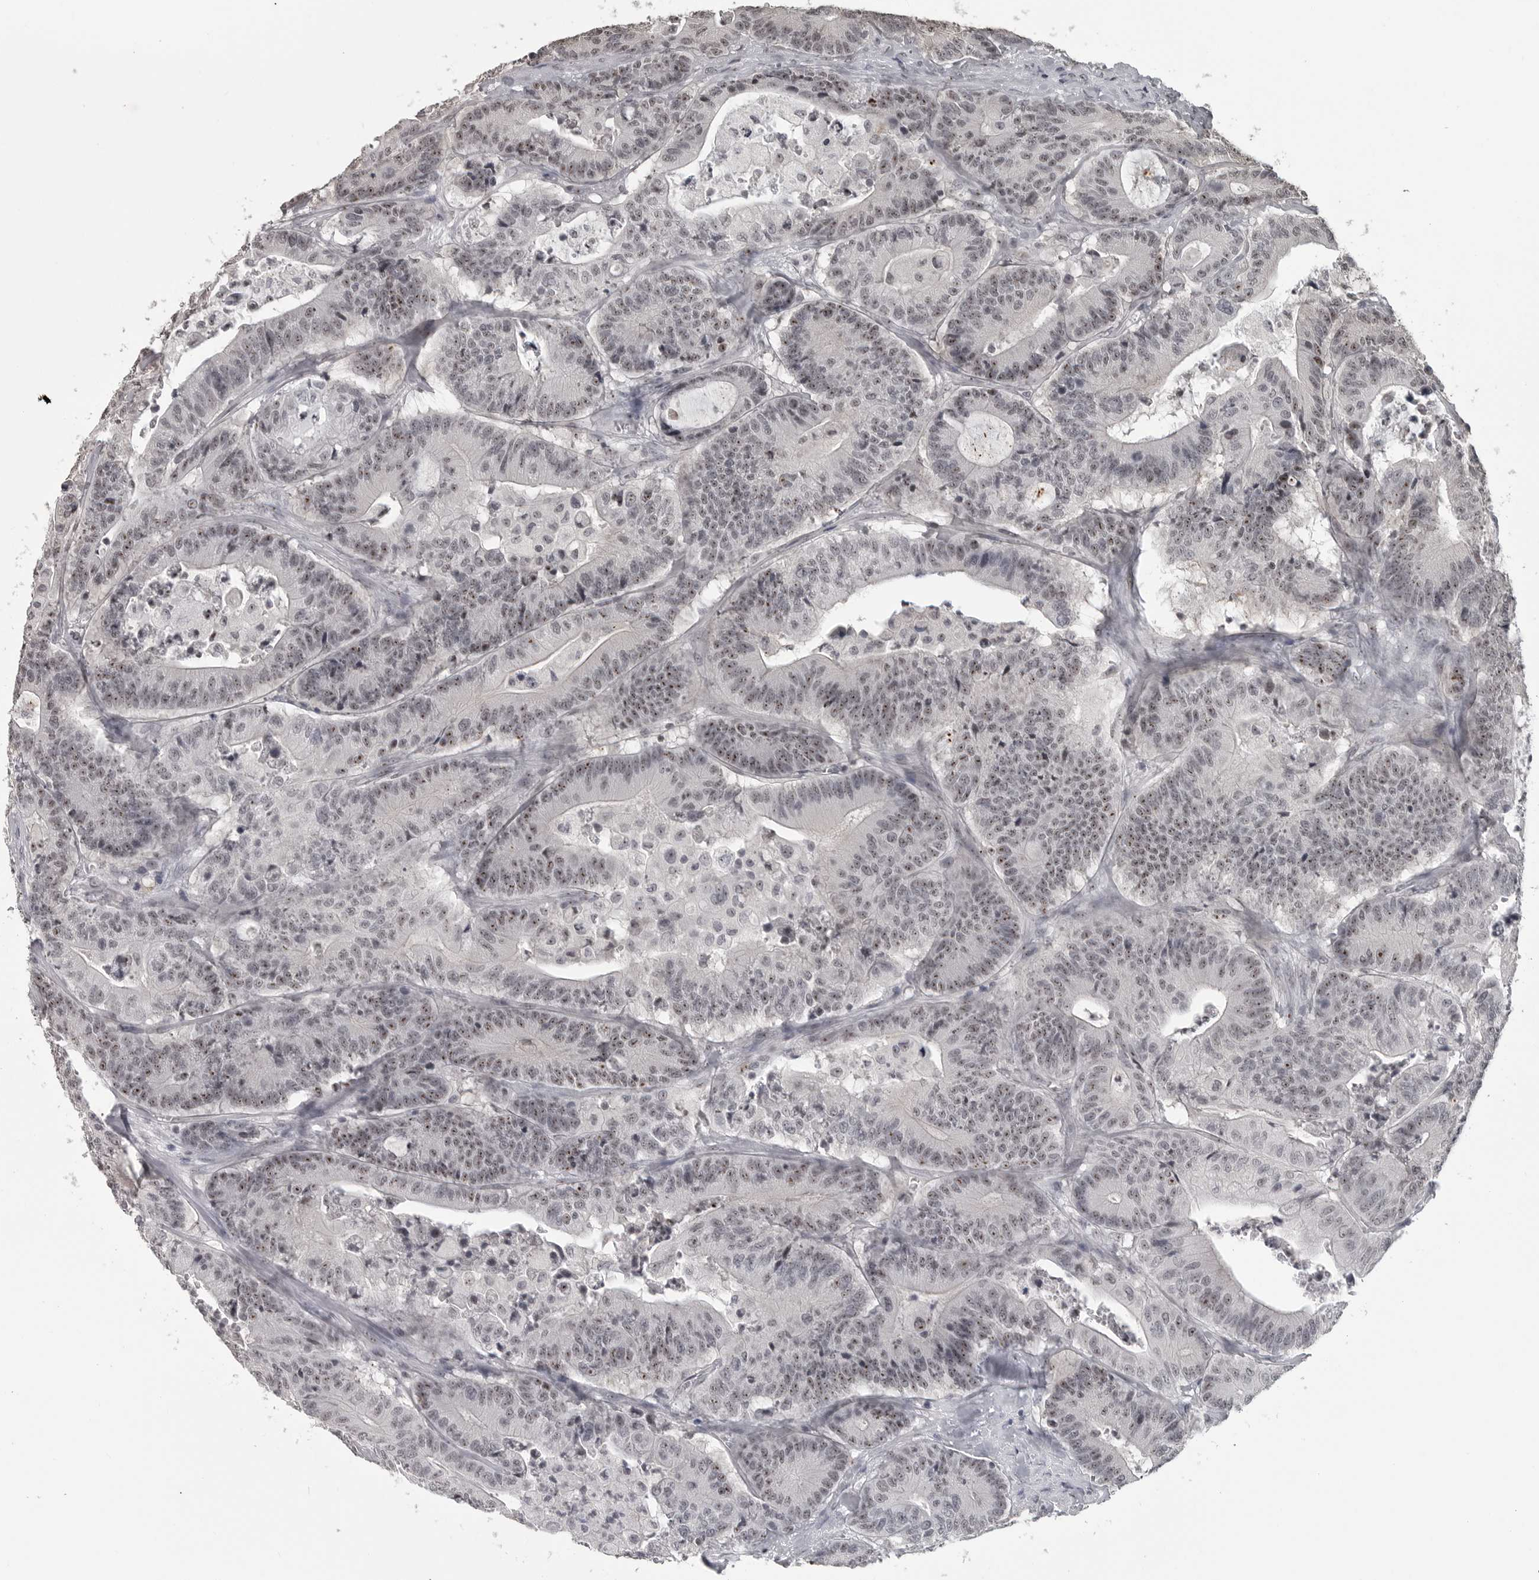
{"staining": {"intensity": "weak", "quantity": "25%-75%", "location": "nuclear"}, "tissue": "colorectal cancer", "cell_type": "Tumor cells", "image_type": "cancer", "snomed": [{"axis": "morphology", "description": "Adenocarcinoma, NOS"}, {"axis": "topography", "description": "Colon"}], "caption": "Human colorectal cancer (adenocarcinoma) stained with a brown dye demonstrates weak nuclear positive staining in about 25%-75% of tumor cells.", "gene": "DDX54", "patient": {"sex": "female", "age": 84}}